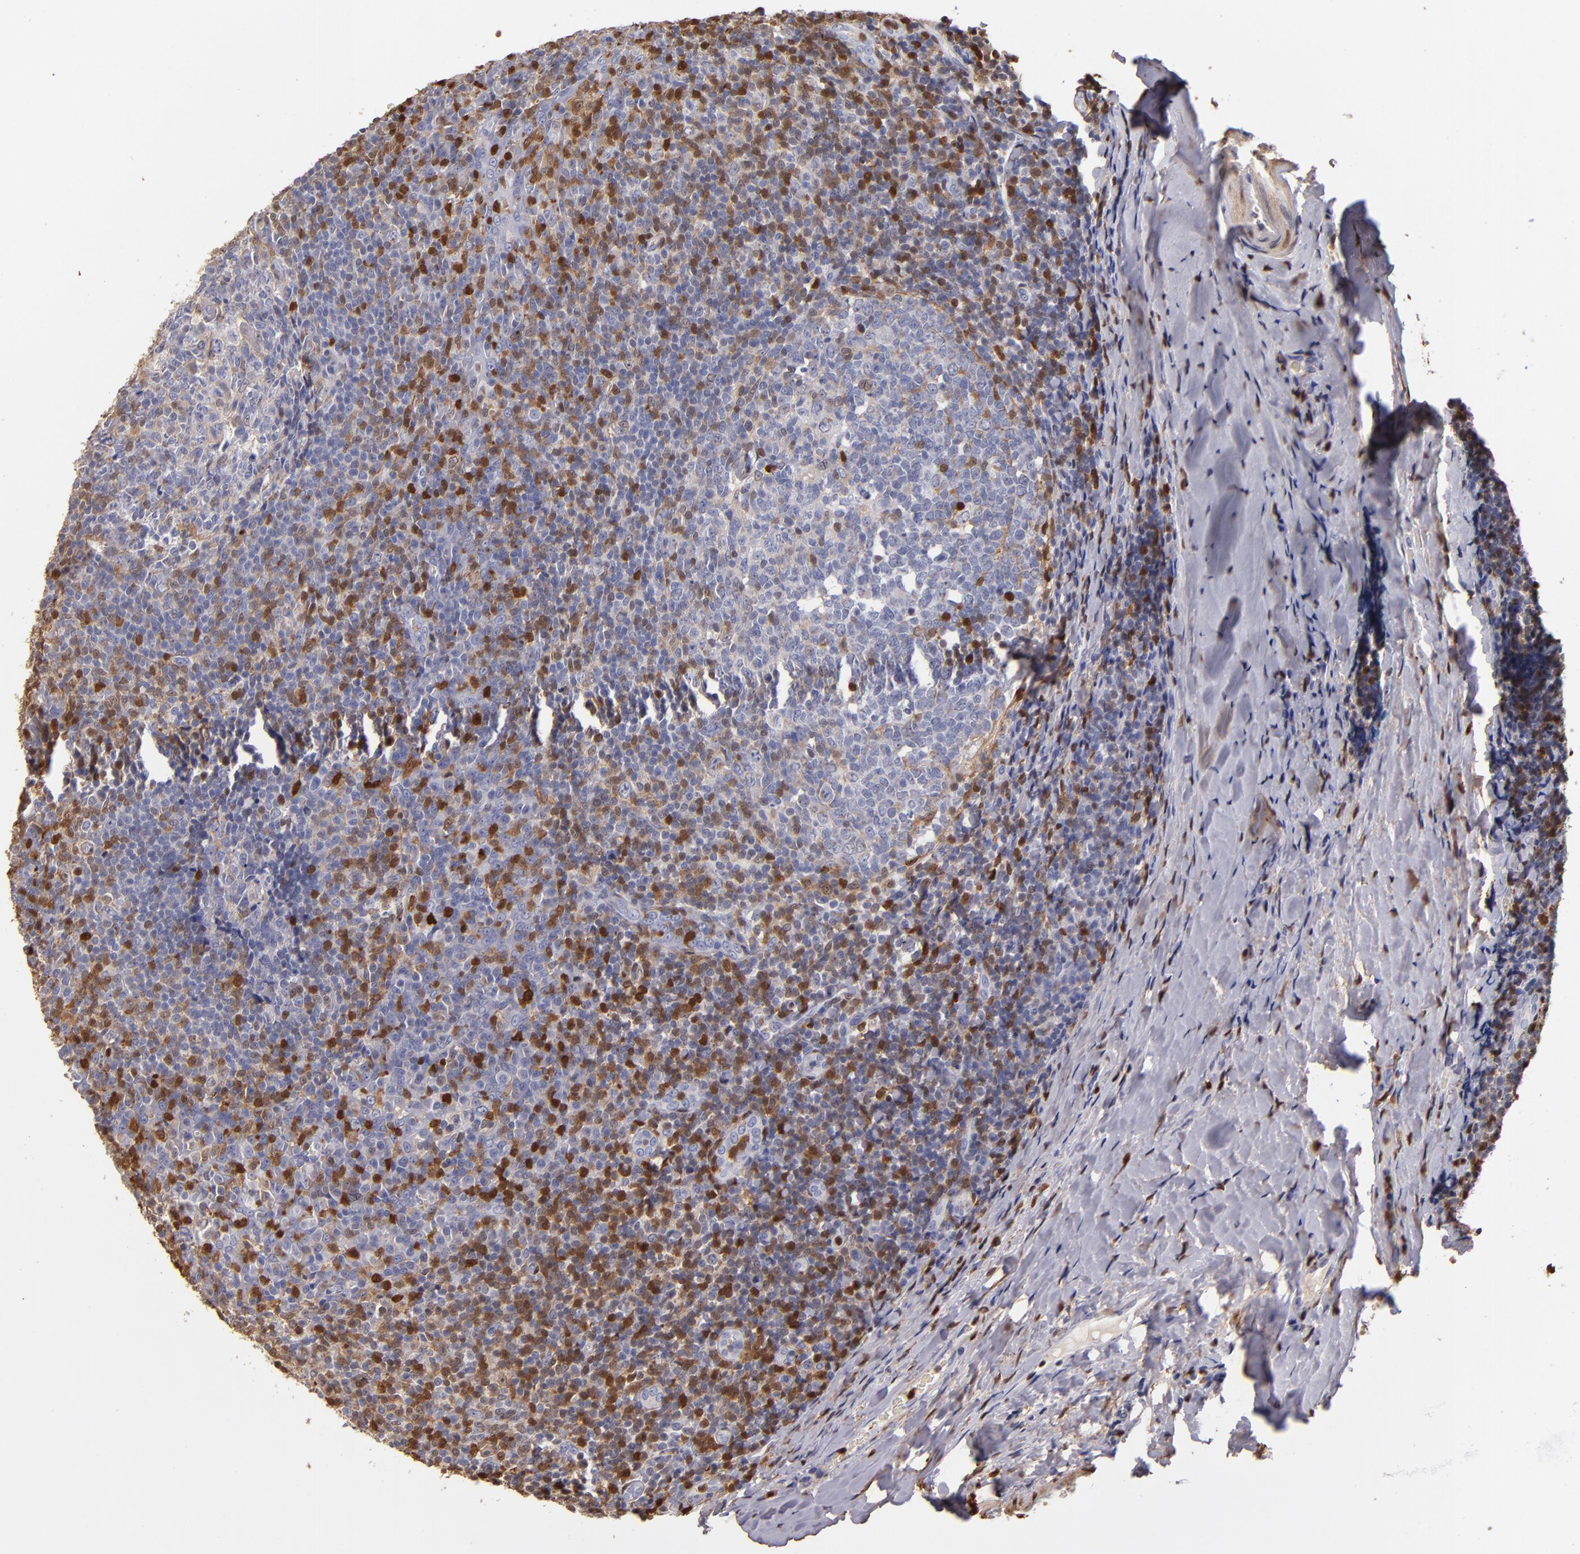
{"staining": {"intensity": "moderate", "quantity": "<25%", "location": "cytoplasmic/membranous,nuclear"}, "tissue": "tonsil", "cell_type": "Germinal center cells", "image_type": "normal", "snomed": [{"axis": "morphology", "description": "Normal tissue, NOS"}, {"axis": "topography", "description": "Tonsil"}], "caption": "High-power microscopy captured an immunohistochemistry micrograph of normal tonsil, revealing moderate cytoplasmic/membranous,nuclear staining in approximately <25% of germinal center cells.", "gene": "S100A4", "patient": {"sex": "male", "age": 31}}